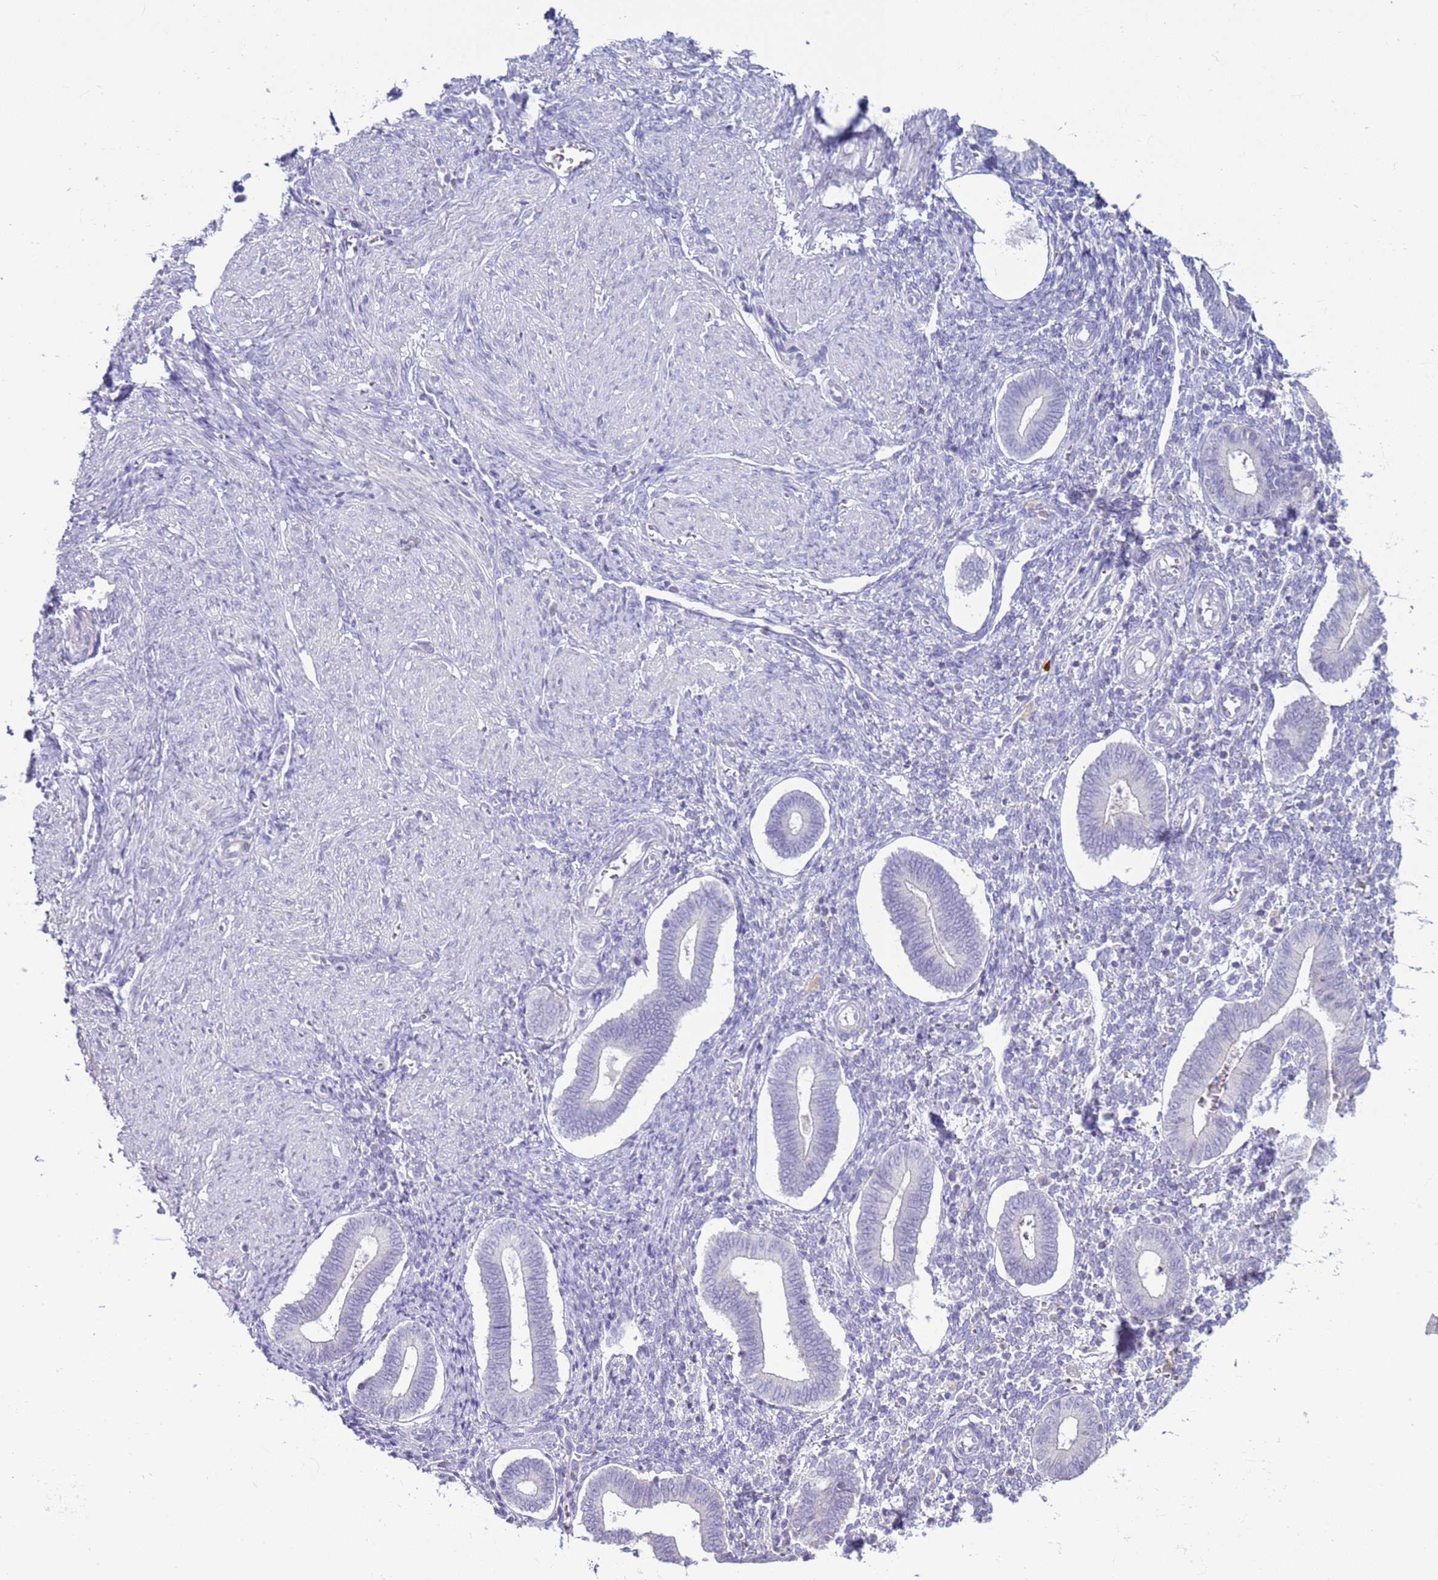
{"staining": {"intensity": "negative", "quantity": "none", "location": "none"}, "tissue": "endometrium", "cell_type": "Cells in endometrial stroma", "image_type": "normal", "snomed": [{"axis": "morphology", "description": "Normal tissue, NOS"}, {"axis": "topography", "description": "Endometrium"}], "caption": "DAB (3,3'-diaminobenzidine) immunohistochemical staining of normal human endometrium demonstrates no significant positivity in cells in endometrial stroma.", "gene": "IL2RG", "patient": {"sex": "female", "age": 44}}